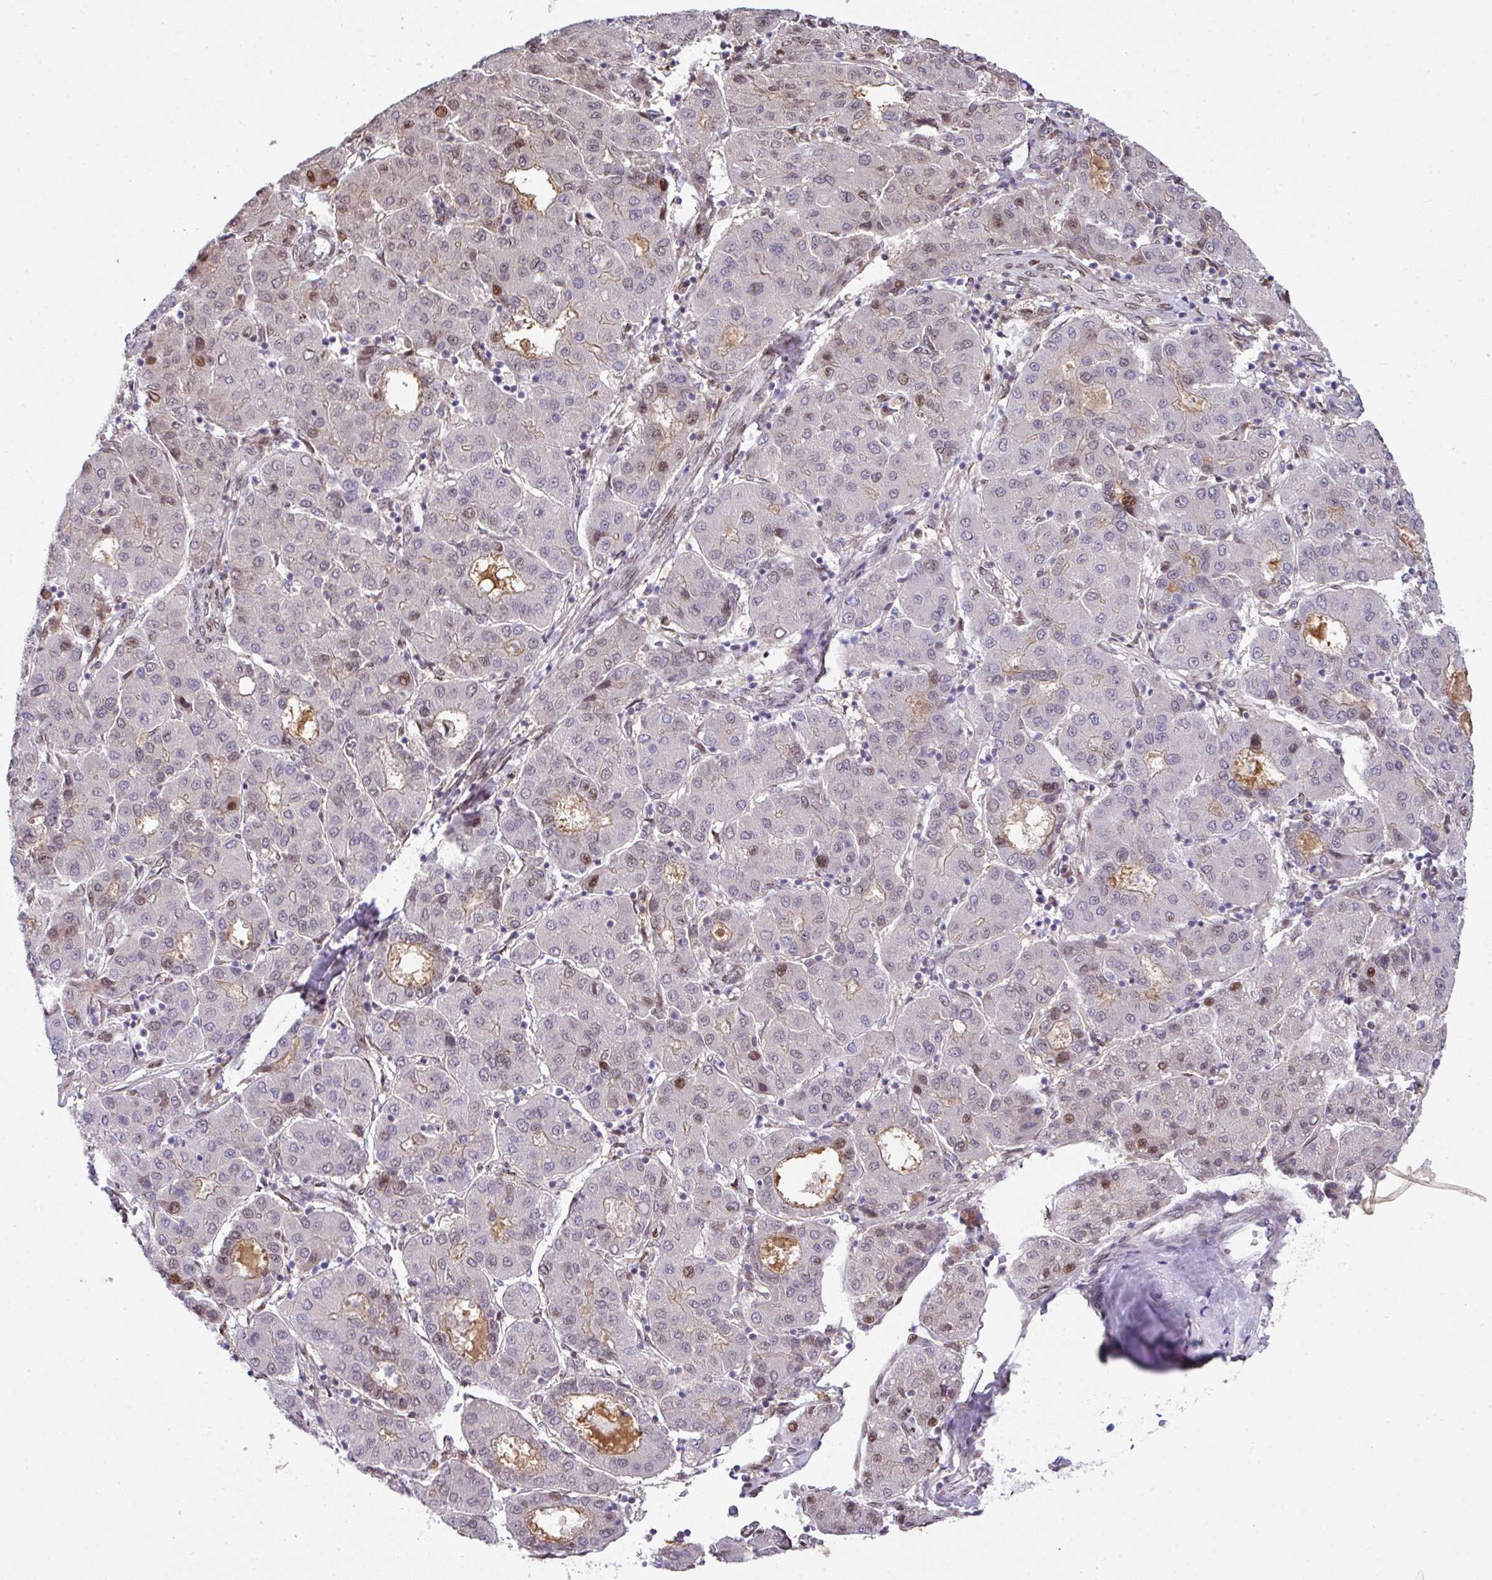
{"staining": {"intensity": "moderate", "quantity": "<25%", "location": "nuclear"}, "tissue": "liver cancer", "cell_type": "Tumor cells", "image_type": "cancer", "snomed": [{"axis": "morphology", "description": "Carcinoma, Hepatocellular, NOS"}, {"axis": "topography", "description": "Liver"}], "caption": "Liver hepatocellular carcinoma stained for a protein (brown) shows moderate nuclear positive staining in about <25% of tumor cells.", "gene": "PLK1", "patient": {"sex": "male", "age": 65}}